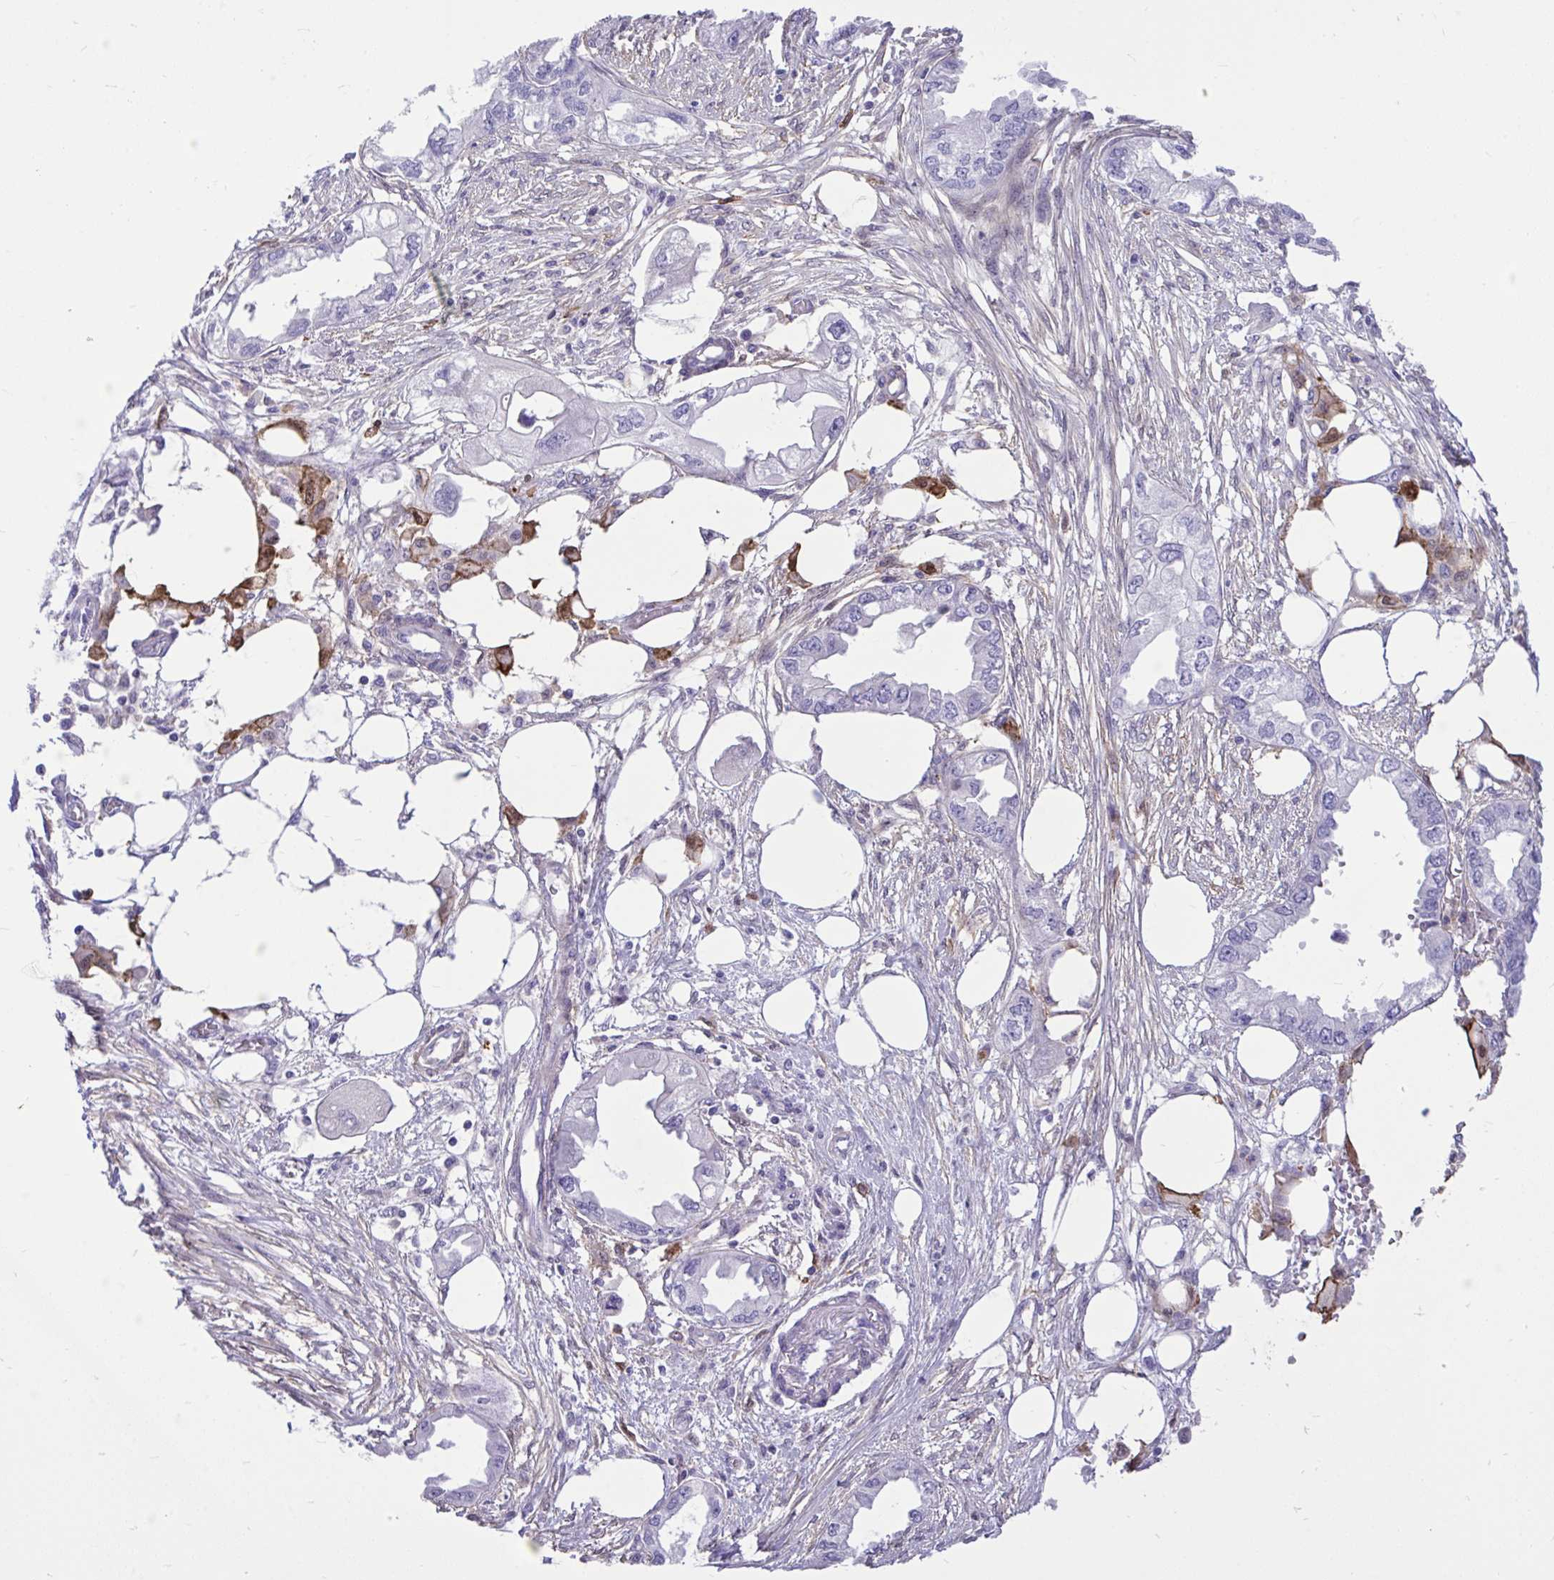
{"staining": {"intensity": "negative", "quantity": "none", "location": "none"}, "tissue": "endometrial cancer", "cell_type": "Tumor cells", "image_type": "cancer", "snomed": [{"axis": "morphology", "description": "Adenocarcinoma, NOS"}, {"axis": "morphology", "description": "Adenocarcinoma, metastatic, NOS"}, {"axis": "topography", "description": "Adipose tissue"}, {"axis": "topography", "description": "Endometrium"}], "caption": "A histopathology image of human metastatic adenocarcinoma (endometrial) is negative for staining in tumor cells.", "gene": "TLR7", "patient": {"sex": "female", "age": 67}}